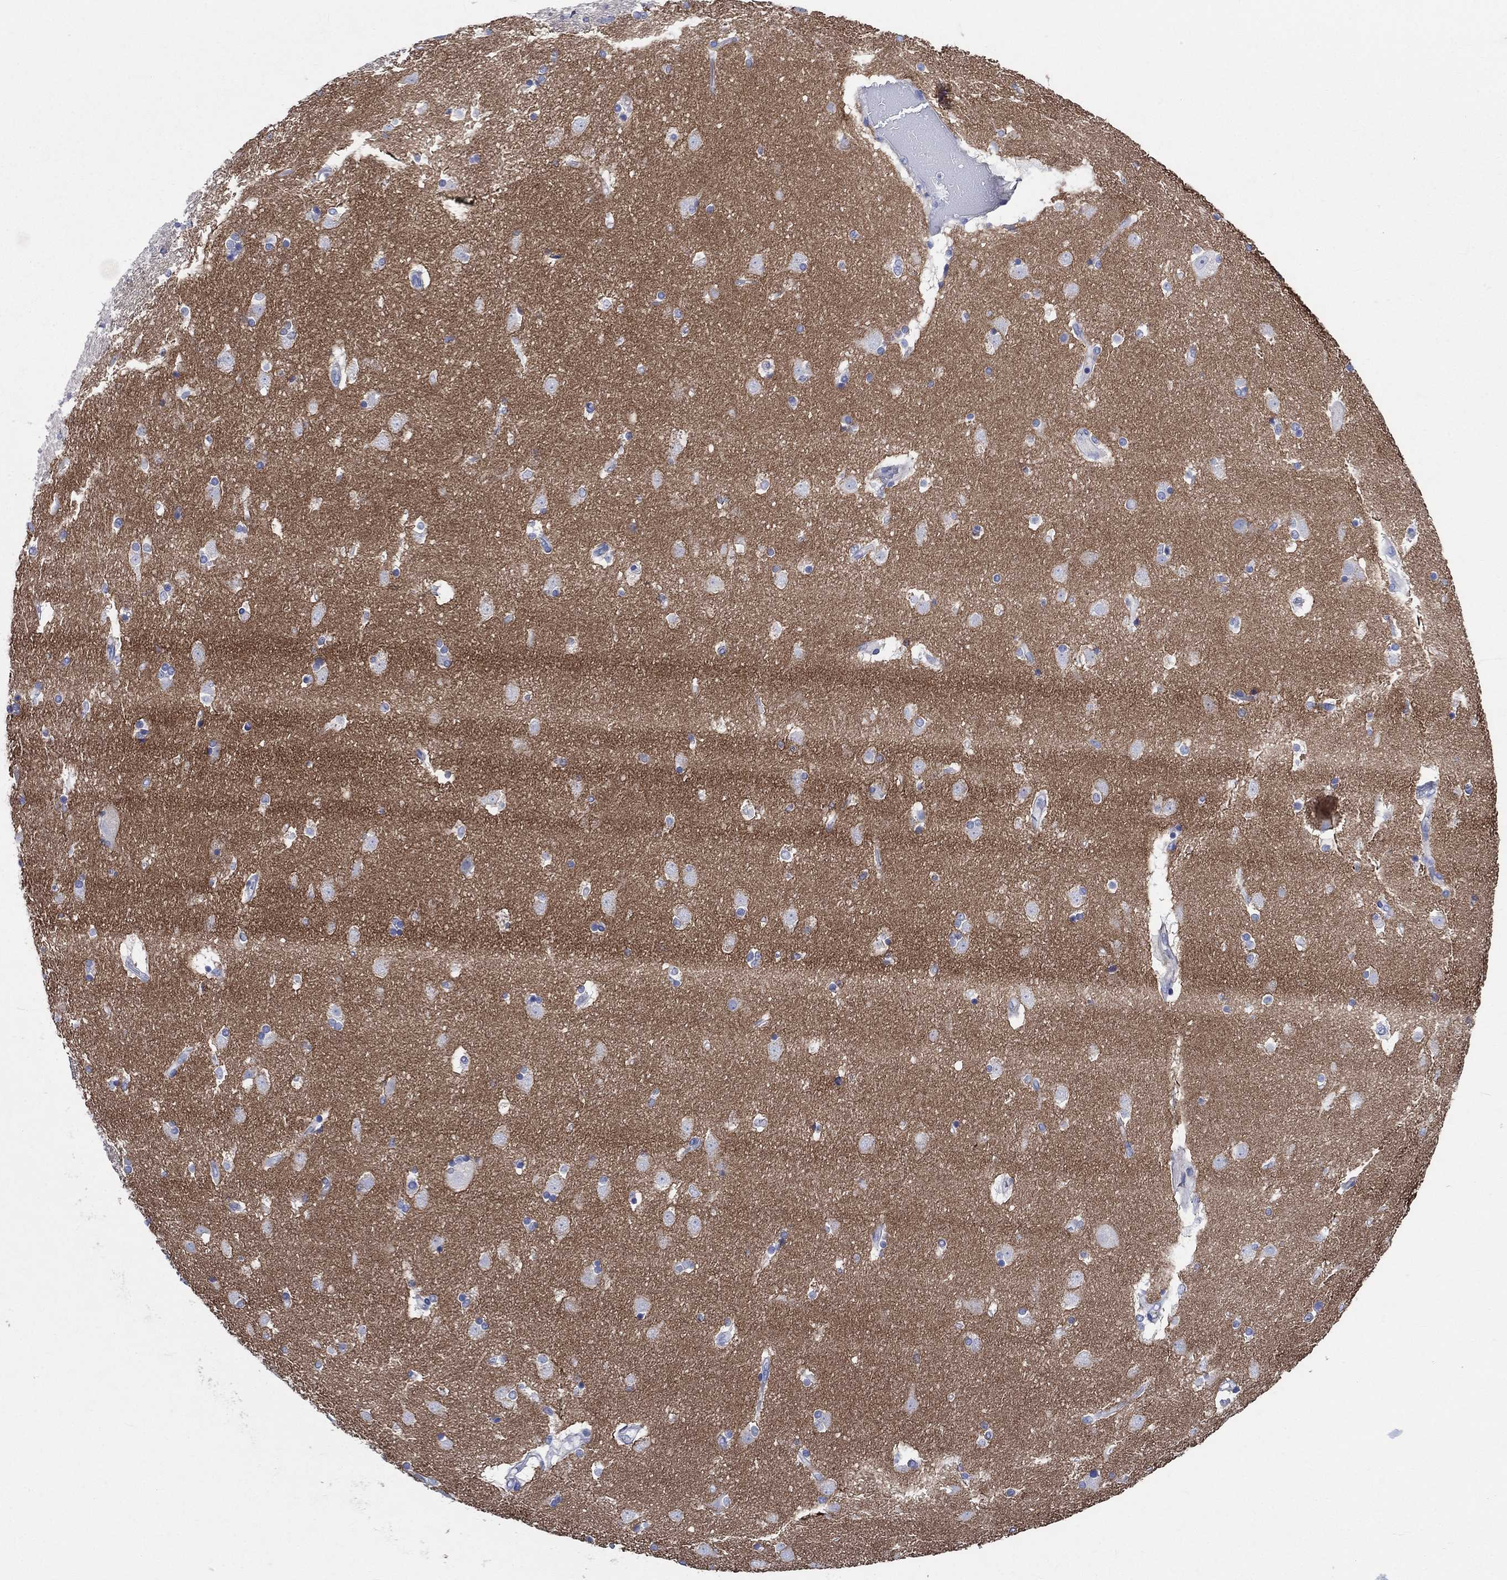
{"staining": {"intensity": "negative", "quantity": "none", "location": "none"}, "tissue": "caudate", "cell_type": "Glial cells", "image_type": "normal", "snomed": [{"axis": "morphology", "description": "Normal tissue, NOS"}, {"axis": "topography", "description": "Lateral ventricle wall"}], "caption": "IHC photomicrograph of benign caudate: caudate stained with DAB (3,3'-diaminobenzidine) demonstrates no significant protein positivity in glial cells. (Stains: DAB (3,3'-diaminobenzidine) immunohistochemistry with hematoxylin counter stain, Microscopy: brightfield microscopy at high magnification).", "gene": "SHISA4", "patient": {"sex": "male", "age": 51}}